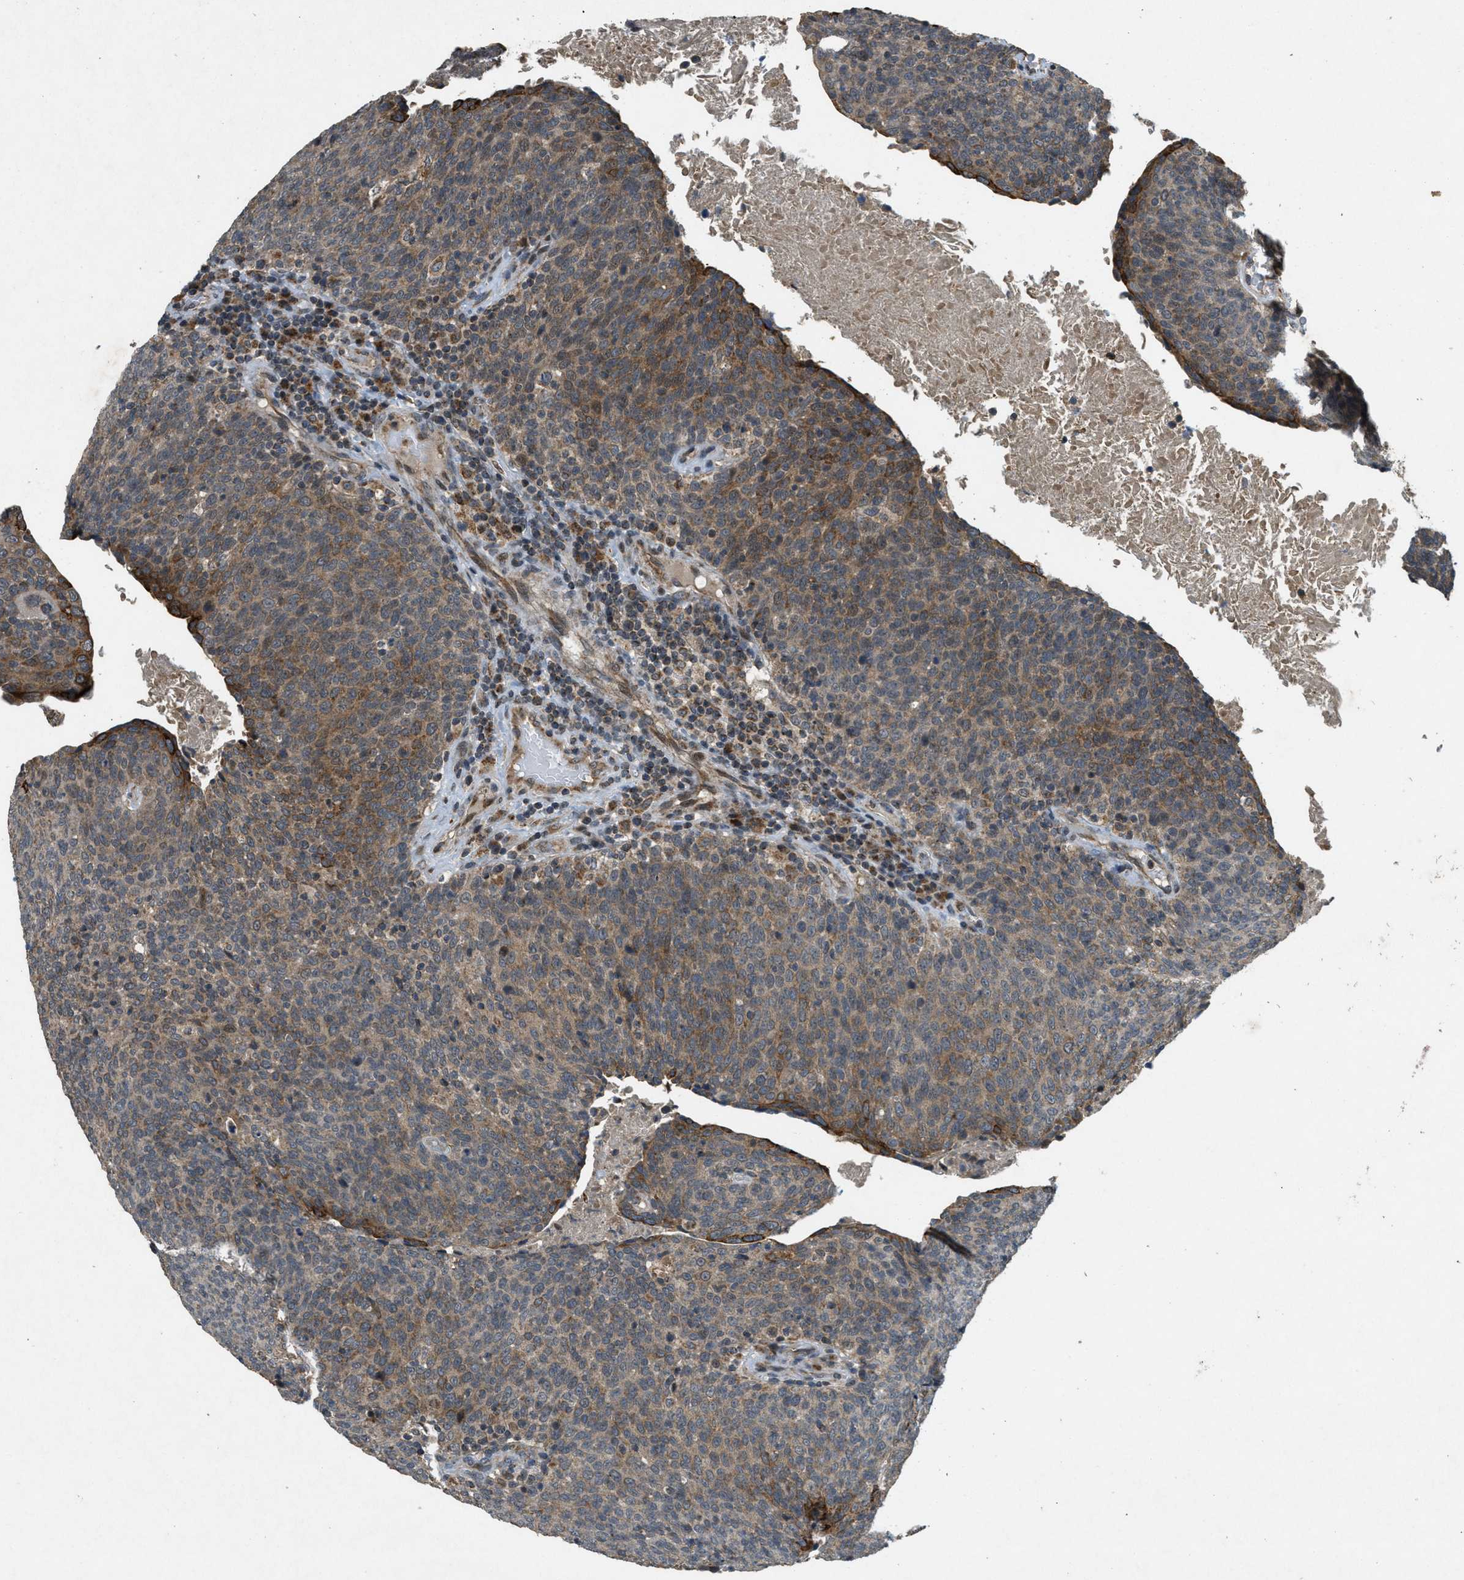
{"staining": {"intensity": "moderate", "quantity": ">75%", "location": "cytoplasmic/membranous"}, "tissue": "head and neck cancer", "cell_type": "Tumor cells", "image_type": "cancer", "snomed": [{"axis": "morphology", "description": "Squamous cell carcinoma, NOS"}, {"axis": "morphology", "description": "Squamous cell carcinoma, metastatic, NOS"}, {"axis": "topography", "description": "Lymph node"}, {"axis": "topography", "description": "Head-Neck"}], "caption": "Protein expression analysis of squamous cell carcinoma (head and neck) demonstrates moderate cytoplasmic/membranous expression in about >75% of tumor cells.", "gene": "PPP1R15A", "patient": {"sex": "male", "age": 62}}